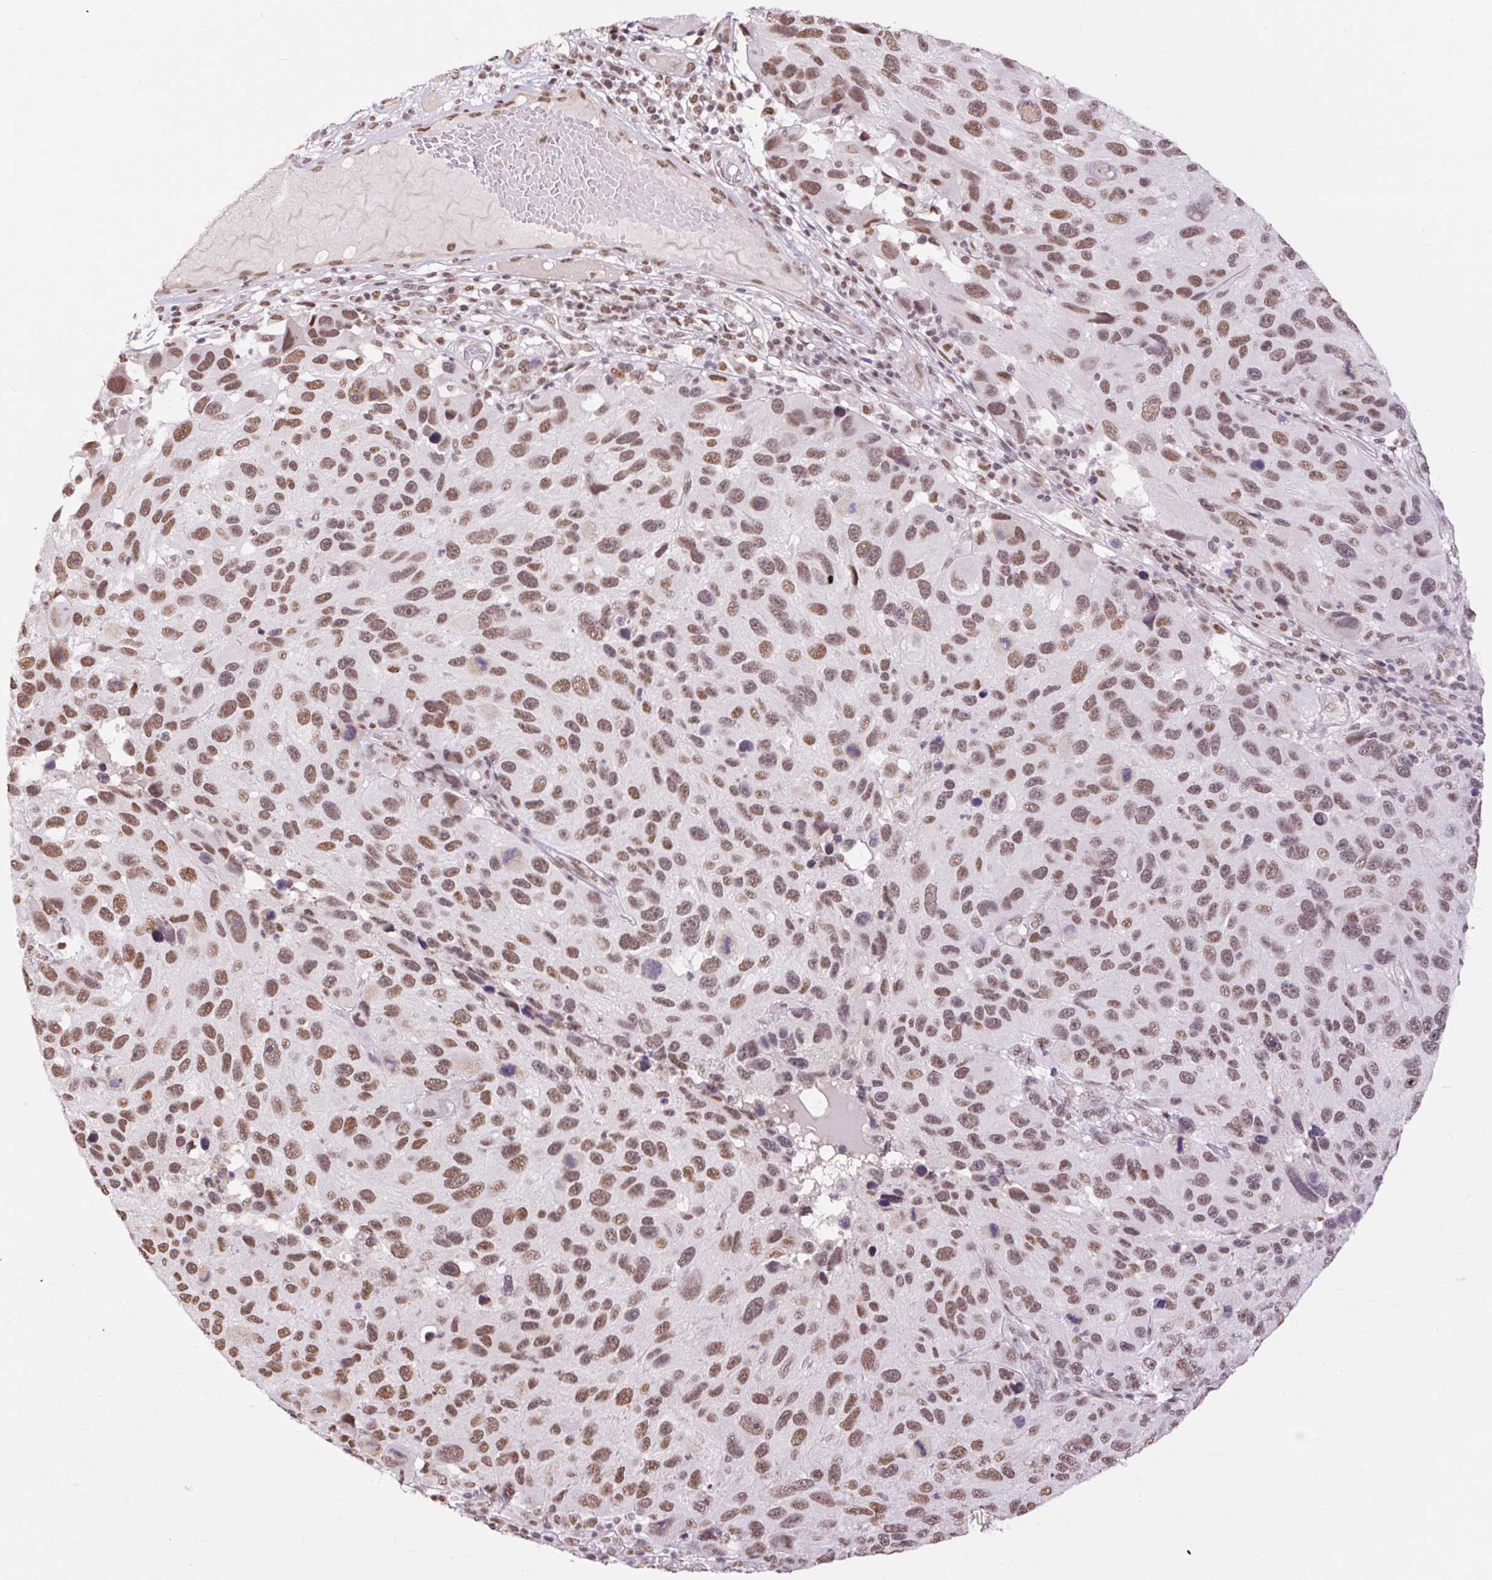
{"staining": {"intensity": "moderate", "quantity": ">75%", "location": "nuclear"}, "tissue": "melanoma", "cell_type": "Tumor cells", "image_type": "cancer", "snomed": [{"axis": "morphology", "description": "Malignant melanoma, NOS"}, {"axis": "topography", "description": "Skin"}], "caption": "There is medium levels of moderate nuclear staining in tumor cells of malignant melanoma, as demonstrated by immunohistochemical staining (brown color).", "gene": "NPIPB12", "patient": {"sex": "male", "age": 53}}